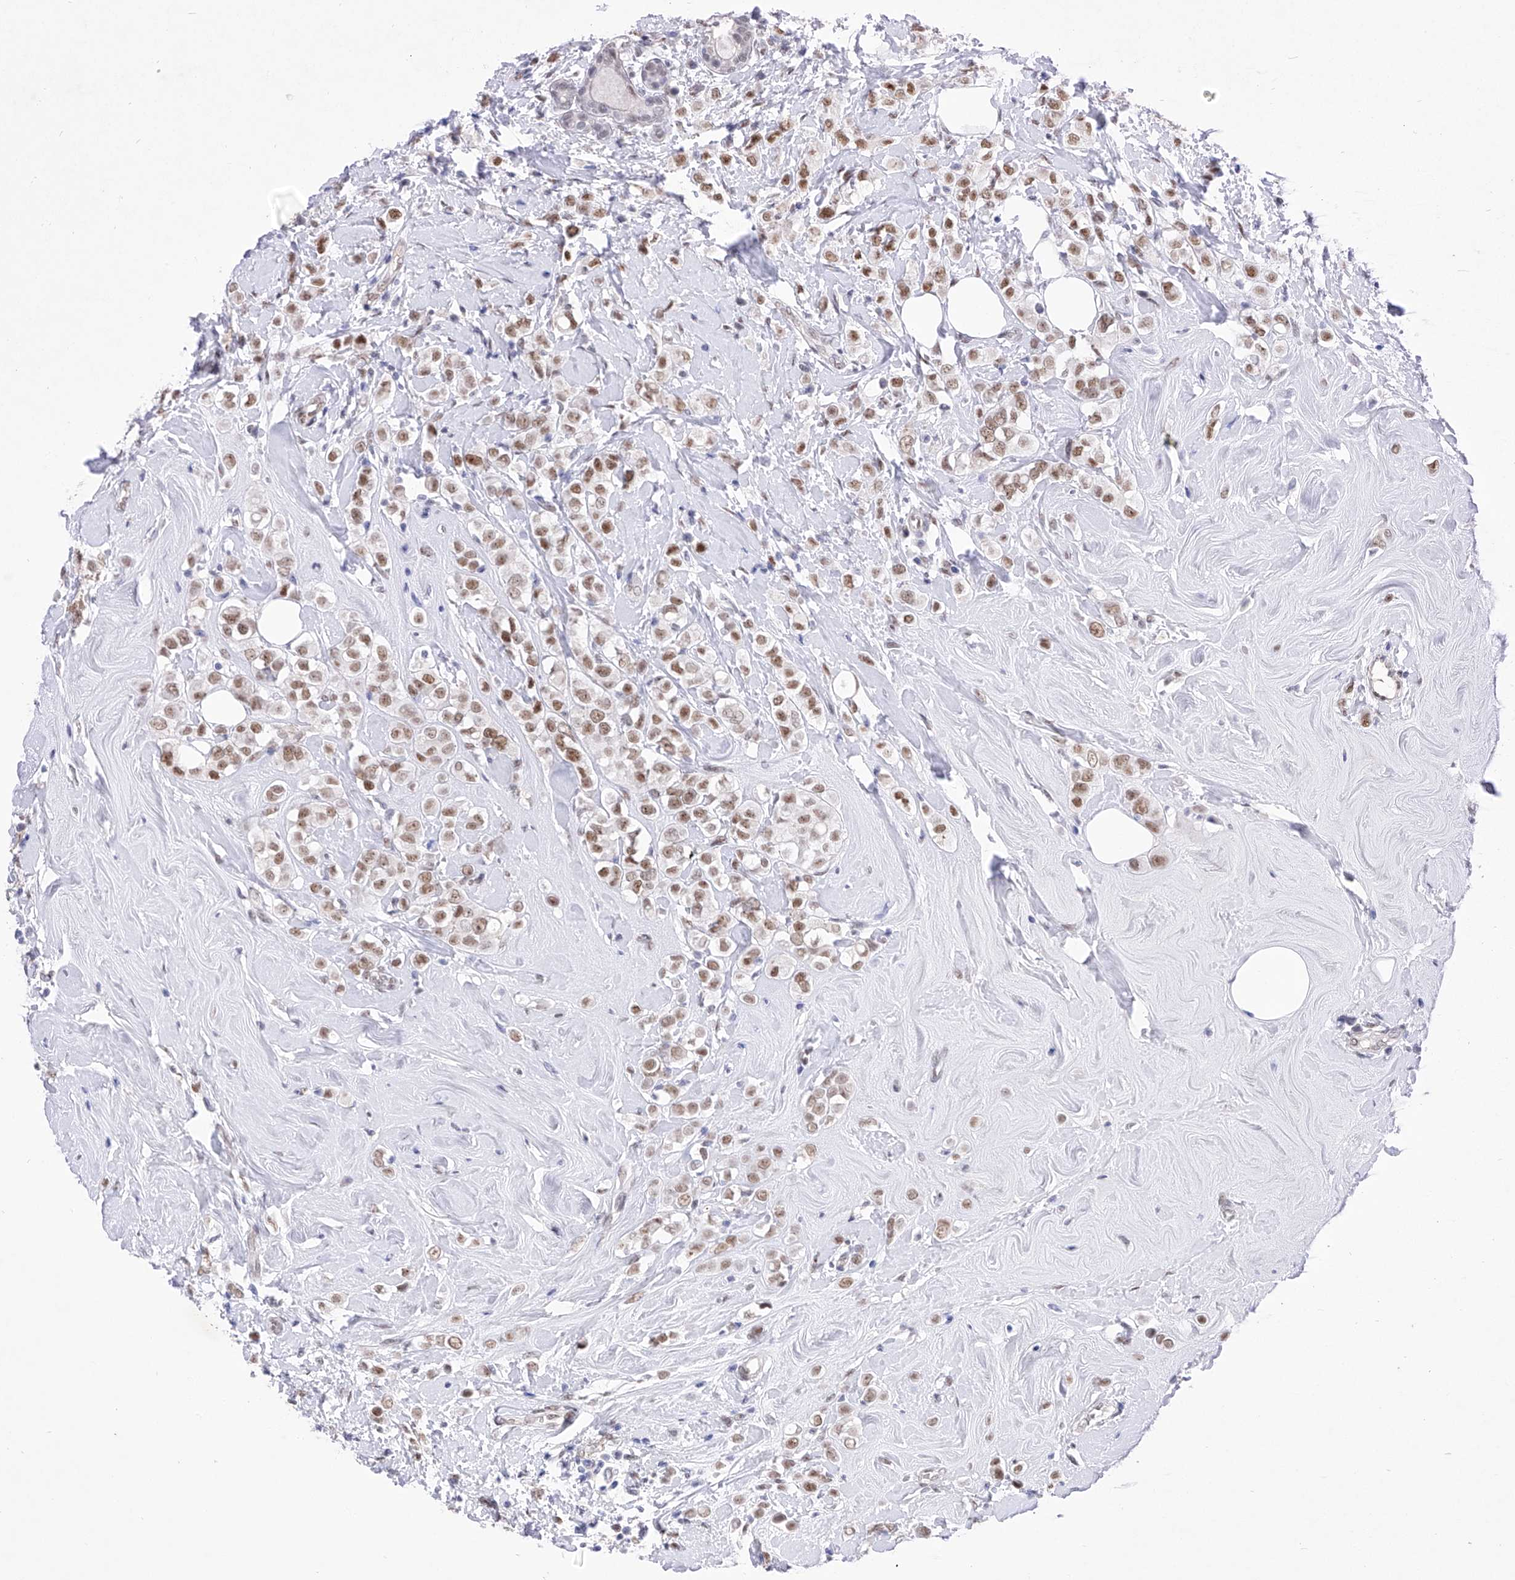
{"staining": {"intensity": "moderate", "quantity": ">75%", "location": "nuclear"}, "tissue": "breast cancer", "cell_type": "Tumor cells", "image_type": "cancer", "snomed": [{"axis": "morphology", "description": "Lobular carcinoma"}, {"axis": "topography", "description": "Breast"}], "caption": "Human lobular carcinoma (breast) stained with a brown dye exhibits moderate nuclear positive staining in about >75% of tumor cells.", "gene": "ATN1", "patient": {"sex": "female", "age": 47}}